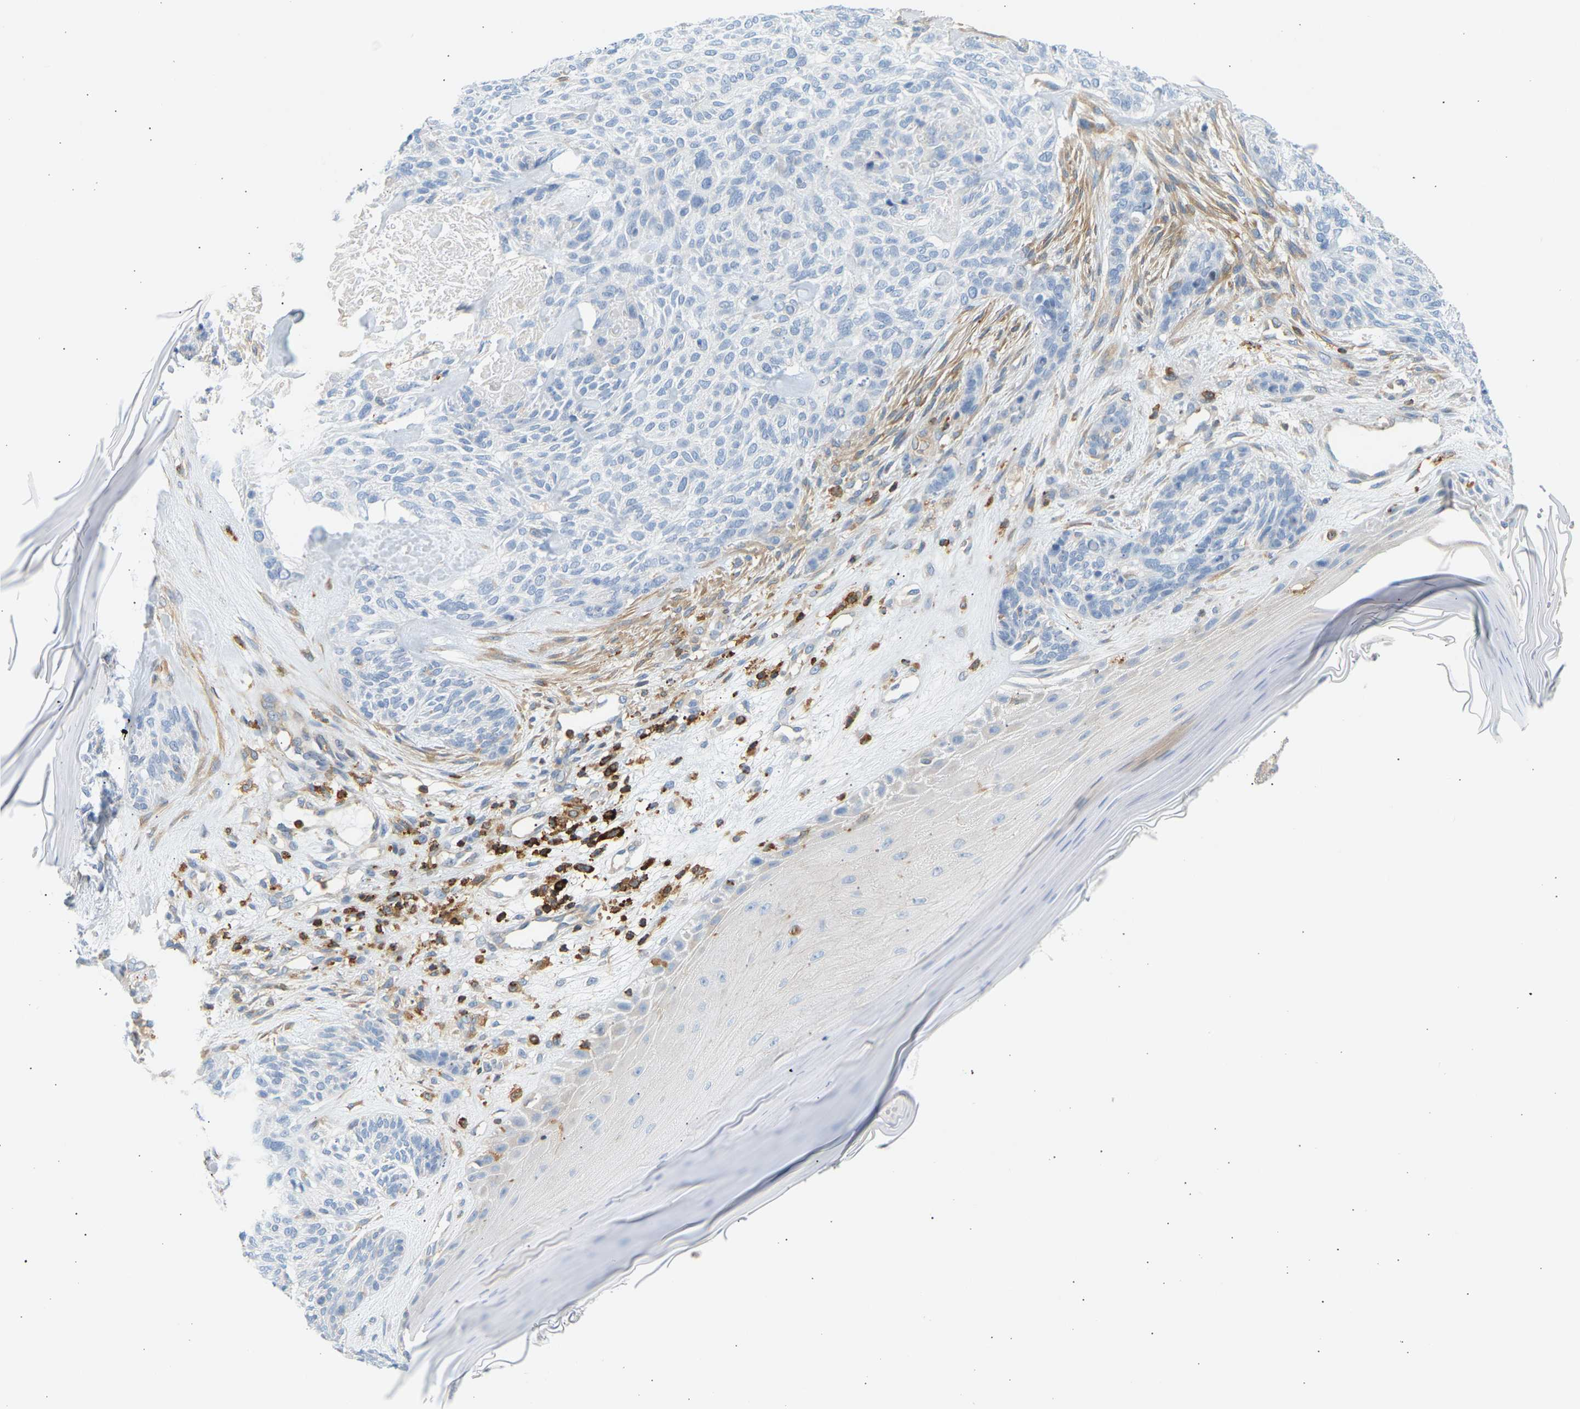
{"staining": {"intensity": "negative", "quantity": "none", "location": "none"}, "tissue": "skin cancer", "cell_type": "Tumor cells", "image_type": "cancer", "snomed": [{"axis": "morphology", "description": "Basal cell carcinoma"}, {"axis": "topography", "description": "Skin"}], "caption": "High power microscopy histopathology image of an immunohistochemistry (IHC) micrograph of basal cell carcinoma (skin), revealing no significant positivity in tumor cells. (DAB (3,3'-diaminobenzidine) immunohistochemistry (IHC) with hematoxylin counter stain).", "gene": "FNBP1", "patient": {"sex": "male", "age": 55}}